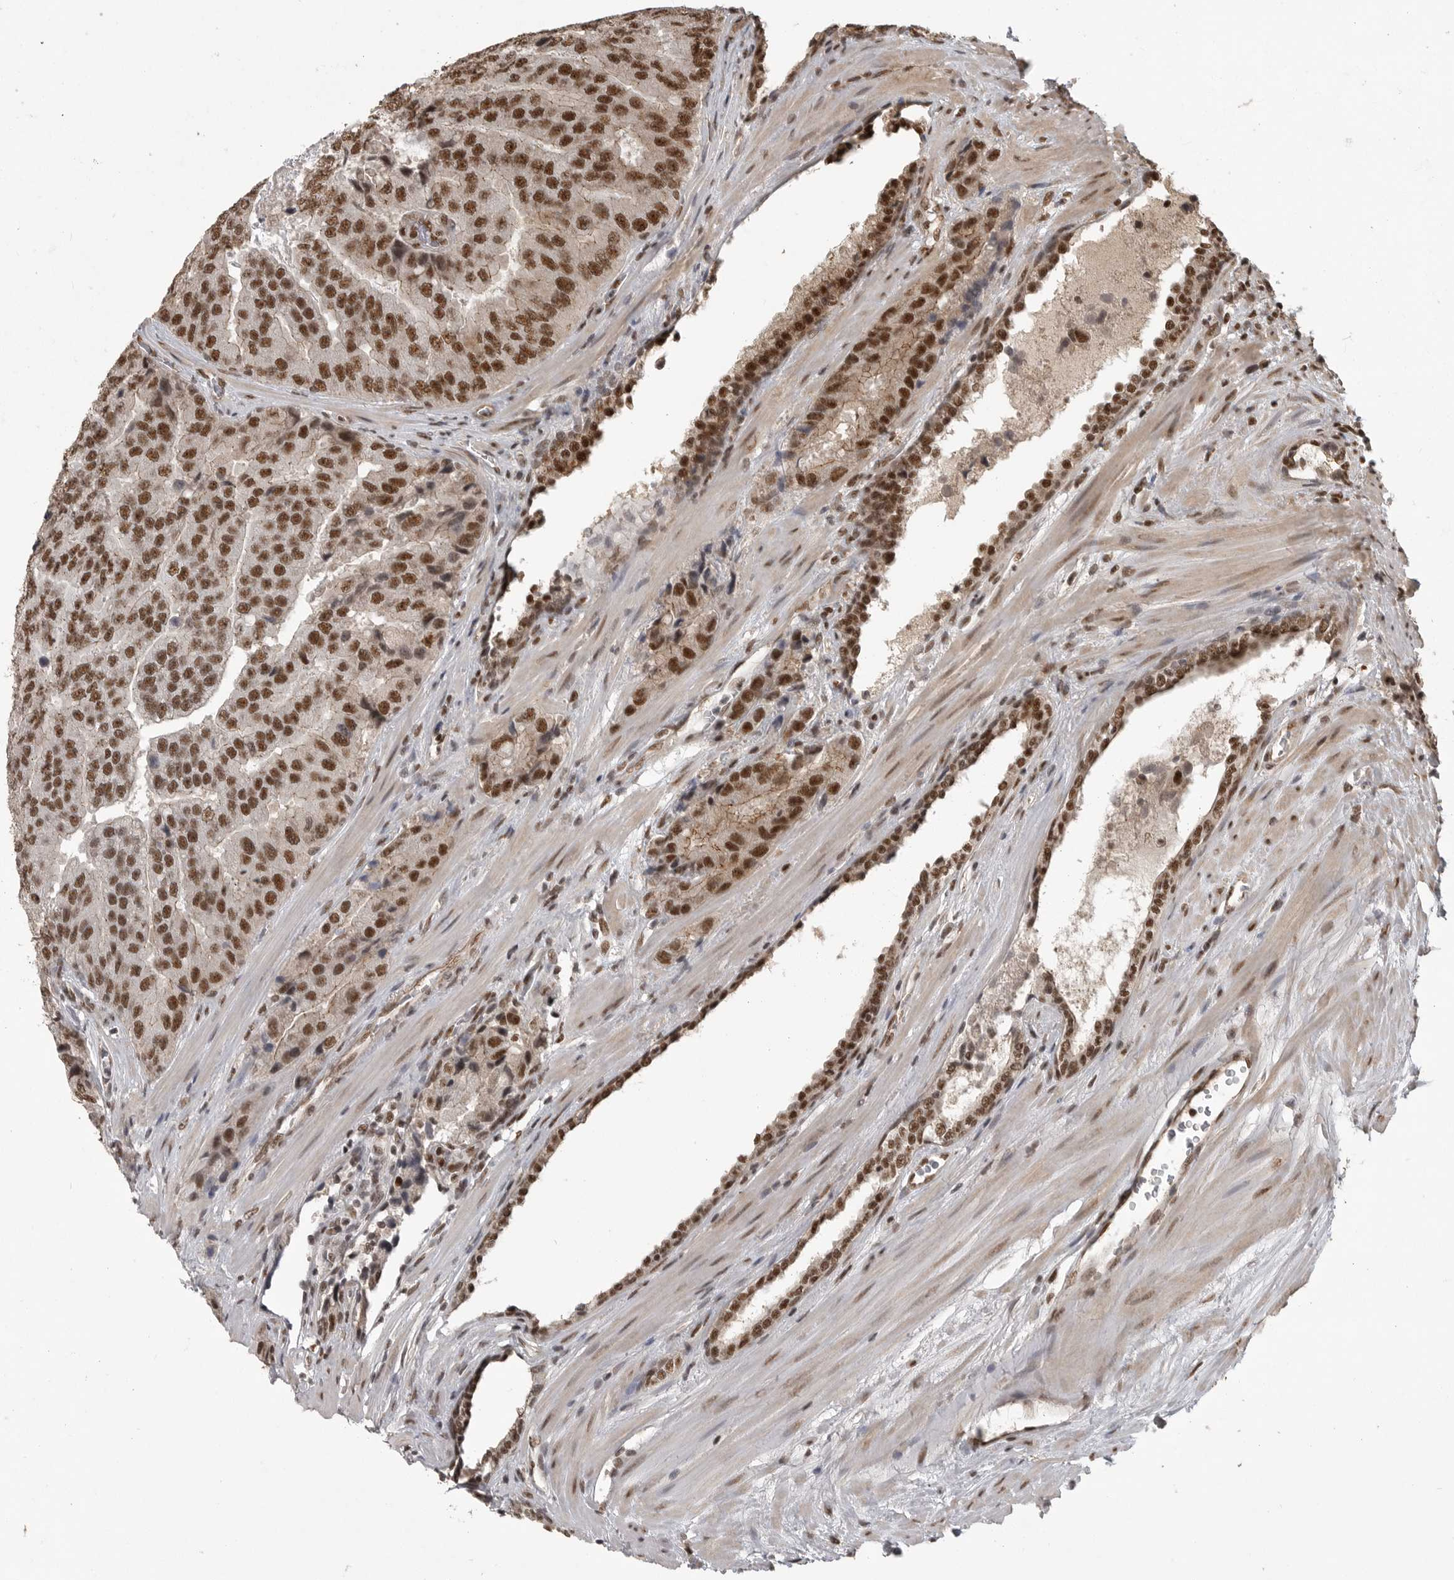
{"staining": {"intensity": "strong", "quantity": ">75%", "location": "nuclear"}, "tissue": "prostate cancer", "cell_type": "Tumor cells", "image_type": "cancer", "snomed": [{"axis": "morphology", "description": "Adenocarcinoma, High grade"}, {"axis": "topography", "description": "Prostate"}], "caption": "Tumor cells display high levels of strong nuclear expression in about >75% of cells in human prostate cancer. (DAB (3,3'-diaminobenzidine) IHC, brown staining for protein, blue staining for nuclei).", "gene": "CBLL1", "patient": {"sex": "male", "age": 70}}